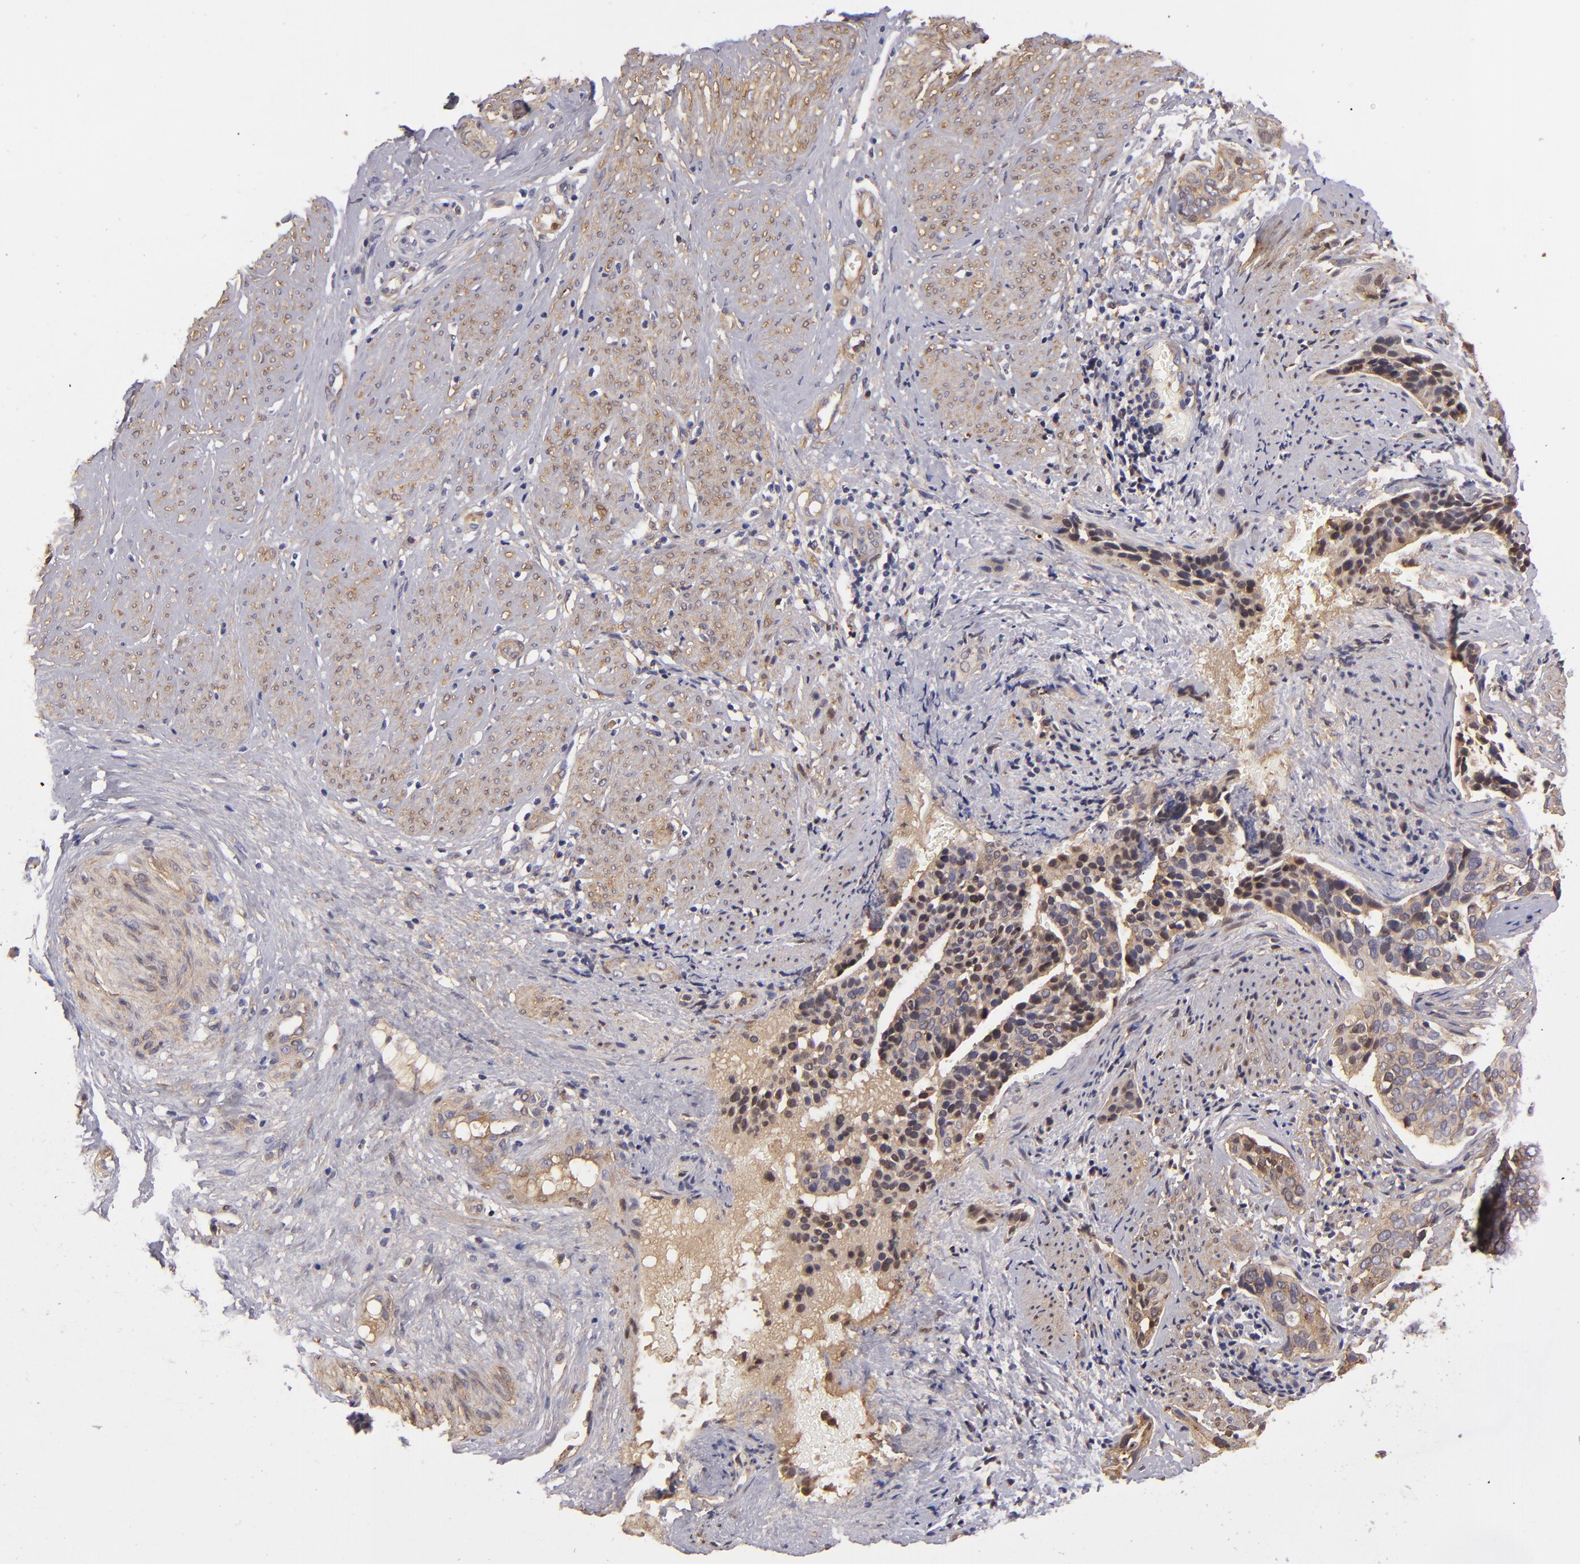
{"staining": {"intensity": "moderate", "quantity": ">75%", "location": "cytoplasmic/membranous"}, "tissue": "cervical cancer", "cell_type": "Tumor cells", "image_type": "cancer", "snomed": [{"axis": "morphology", "description": "Squamous cell carcinoma, NOS"}, {"axis": "topography", "description": "Cervix"}], "caption": "Cervical cancer (squamous cell carcinoma) was stained to show a protein in brown. There is medium levels of moderate cytoplasmic/membranous staining in about >75% of tumor cells.", "gene": "VCL", "patient": {"sex": "female", "age": 31}}